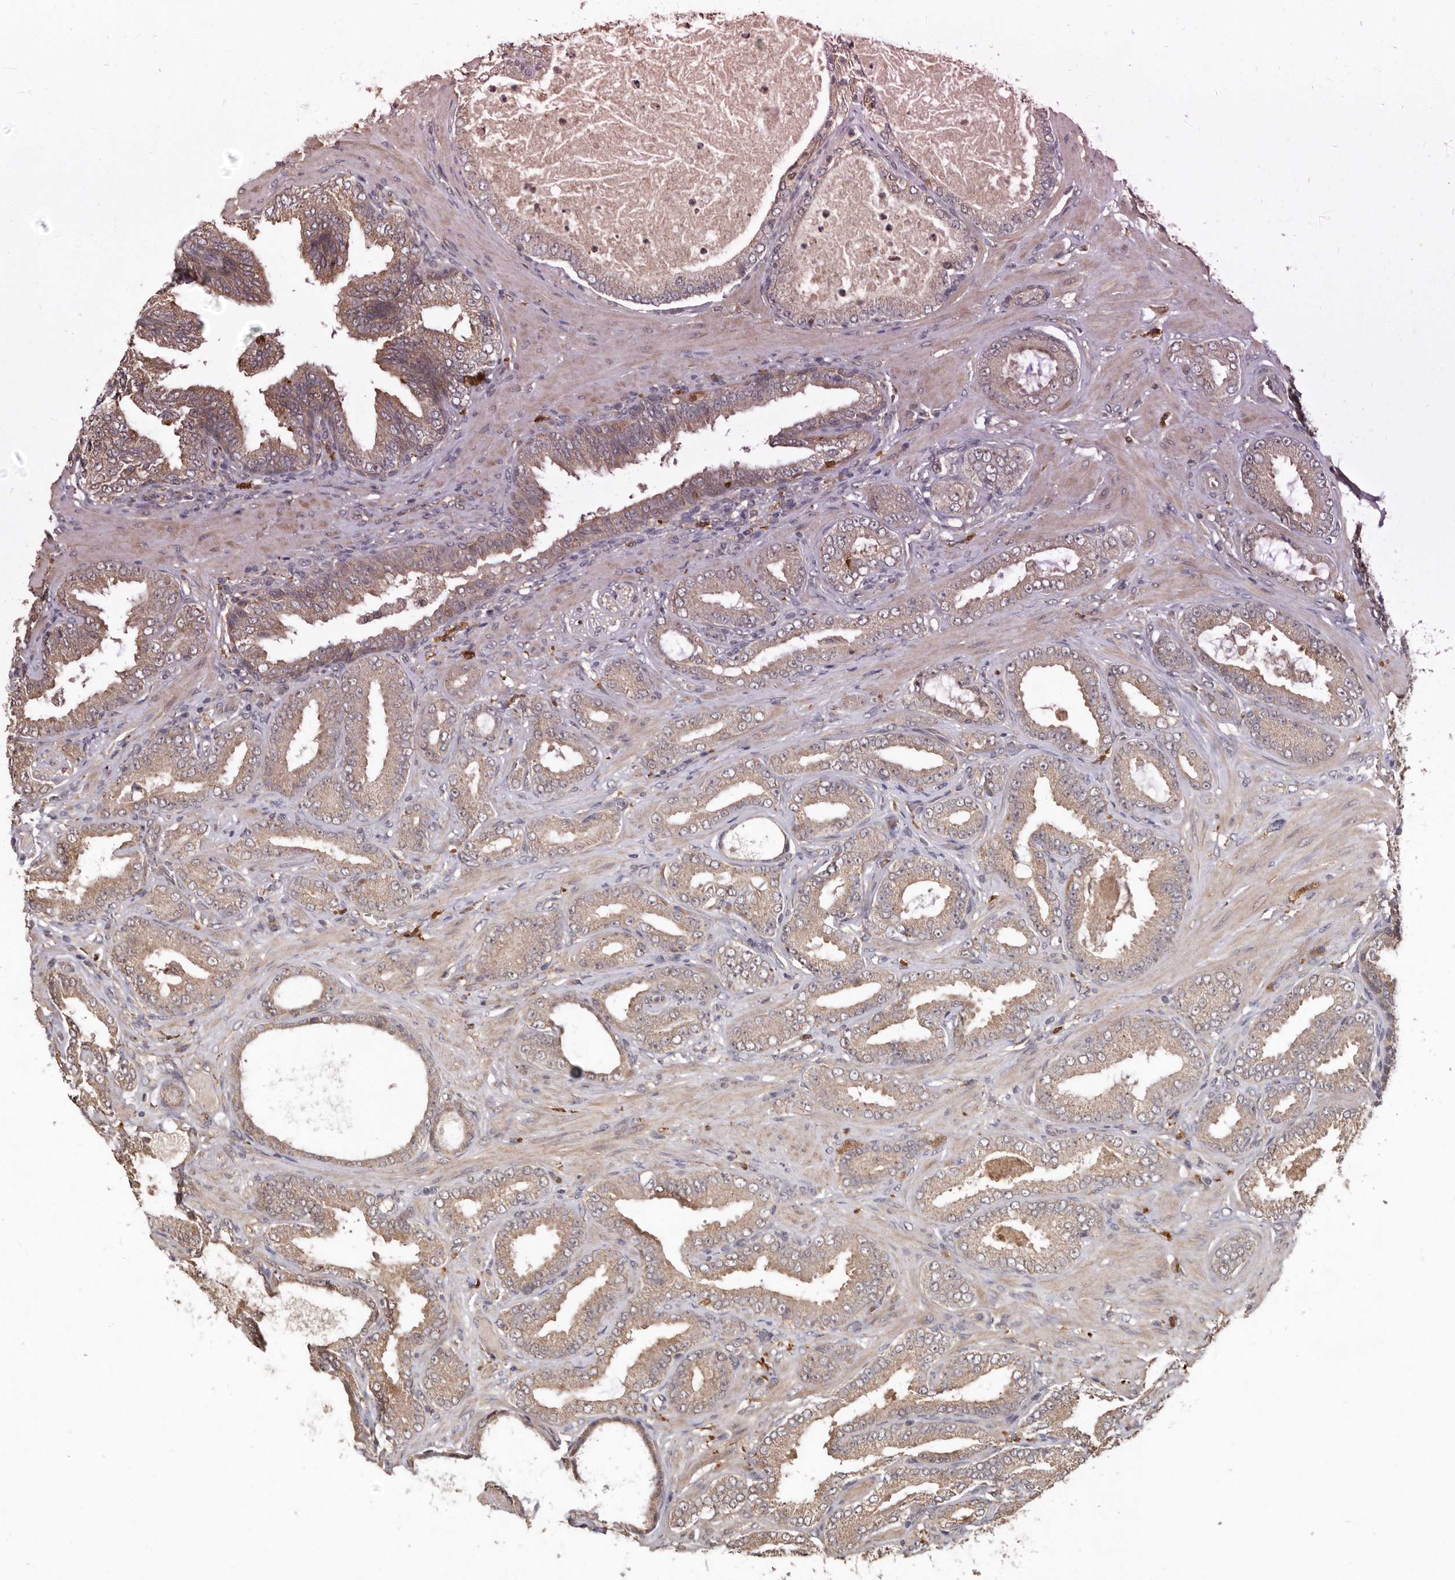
{"staining": {"intensity": "weak", "quantity": ">75%", "location": "cytoplasmic/membranous"}, "tissue": "prostate cancer", "cell_type": "Tumor cells", "image_type": "cancer", "snomed": [{"axis": "morphology", "description": "Adenocarcinoma, Low grade"}, {"axis": "topography", "description": "Prostate"}], "caption": "Brown immunohistochemical staining in low-grade adenocarcinoma (prostate) demonstrates weak cytoplasmic/membranous staining in approximately >75% of tumor cells. (Brightfield microscopy of DAB IHC at high magnification).", "gene": "RSPO2", "patient": {"sex": "male", "age": 63}}